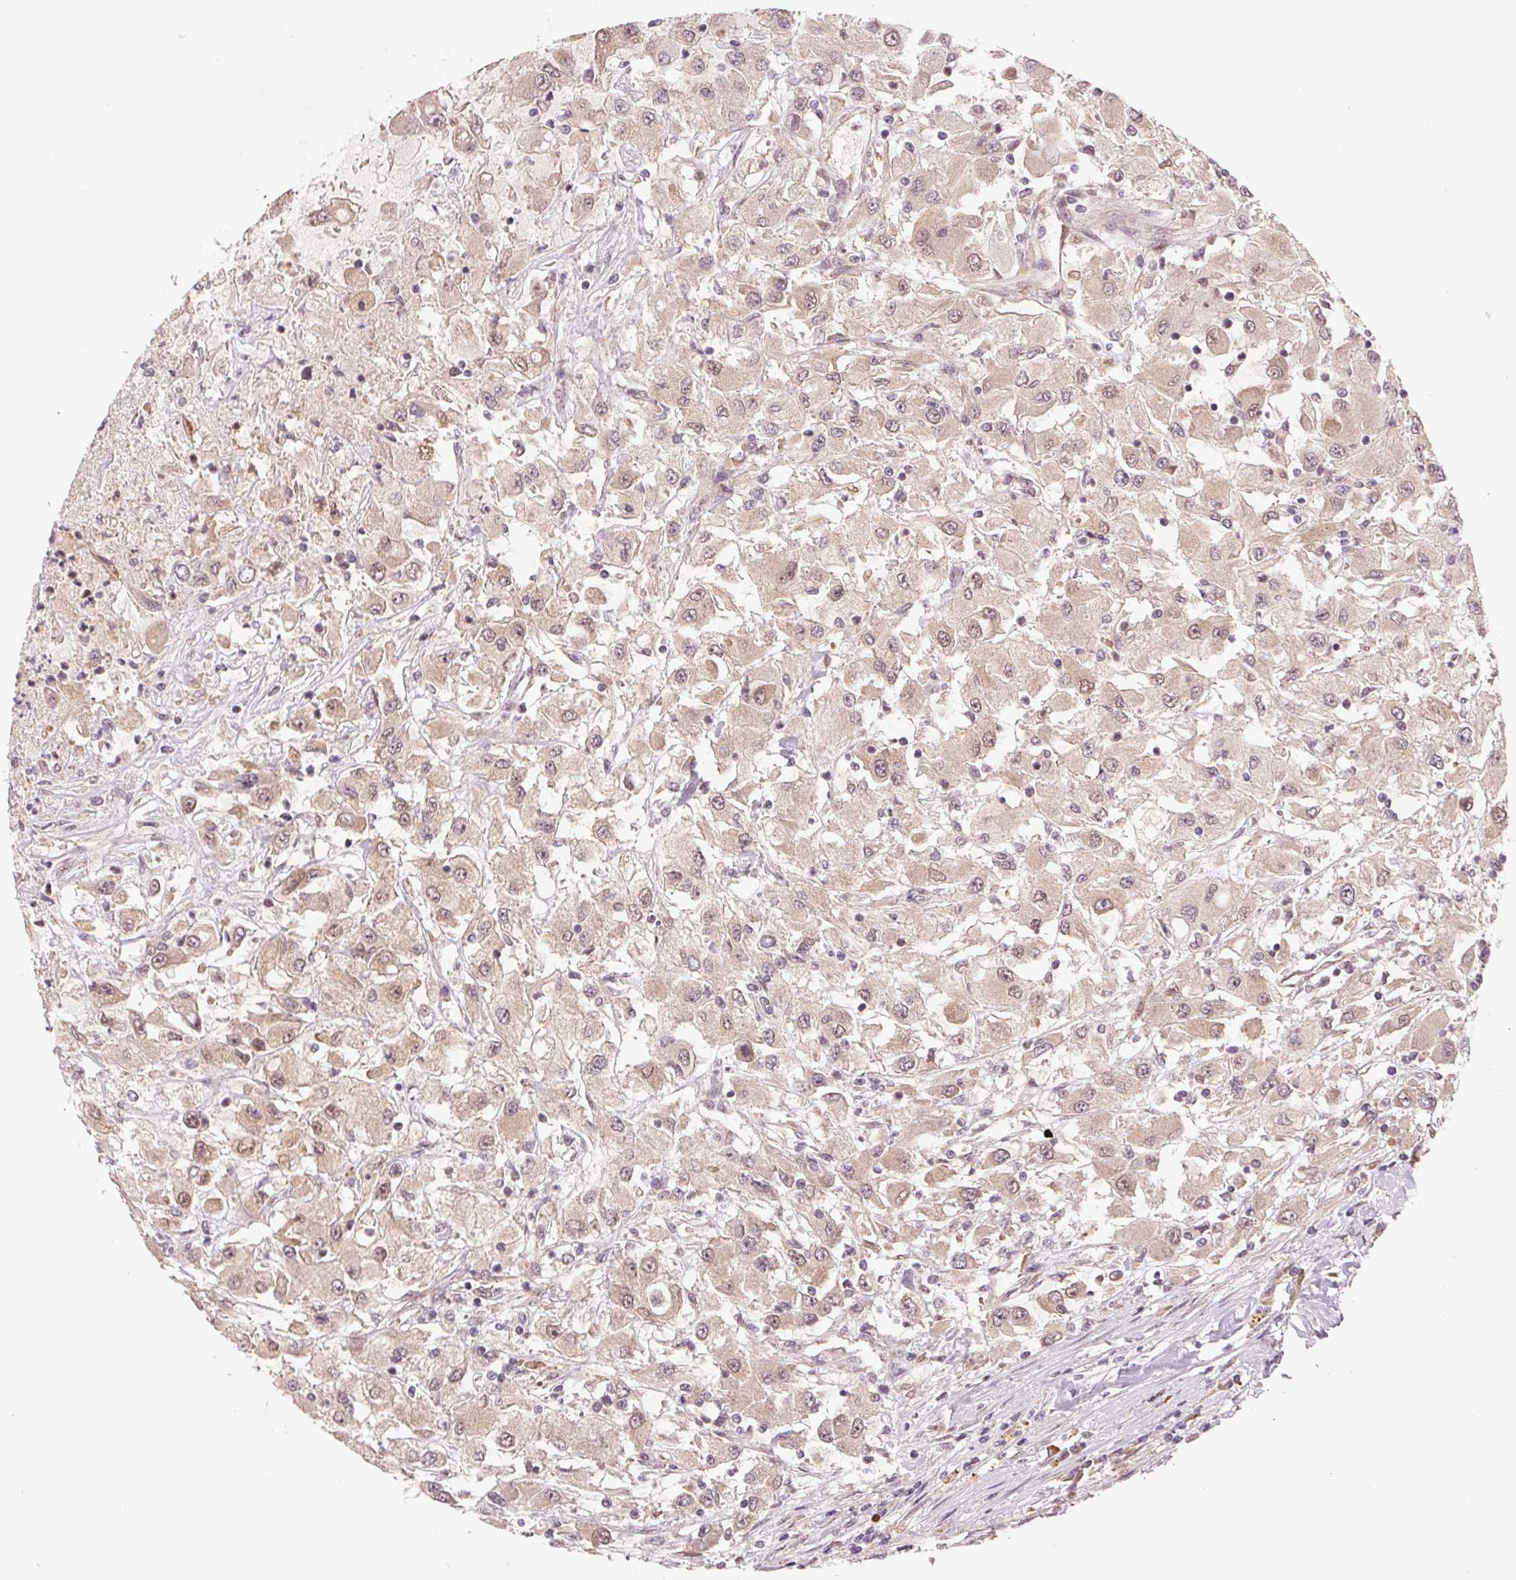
{"staining": {"intensity": "weak", "quantity": ">75%", "location": "cytoplasmic/membranous,nuclear"}, "tissue": "renal cancer", "cell_type": "Tumor cells", "image_type": "cancer", "snomed": [{"axis": "morphology", "description": "Adenocarcinoma, NOS"}, {"axis": "topography", "description": "Kidney"}], "caption": "Protein expression analysis of renal cancer (adenocarcinoma) demonstrates weak cytoplasmic/membranous and nuclear staining in approximately >75% of tumor cells.", "gene": "ERI3", "patient": {"sex": "female", "age": 67}}